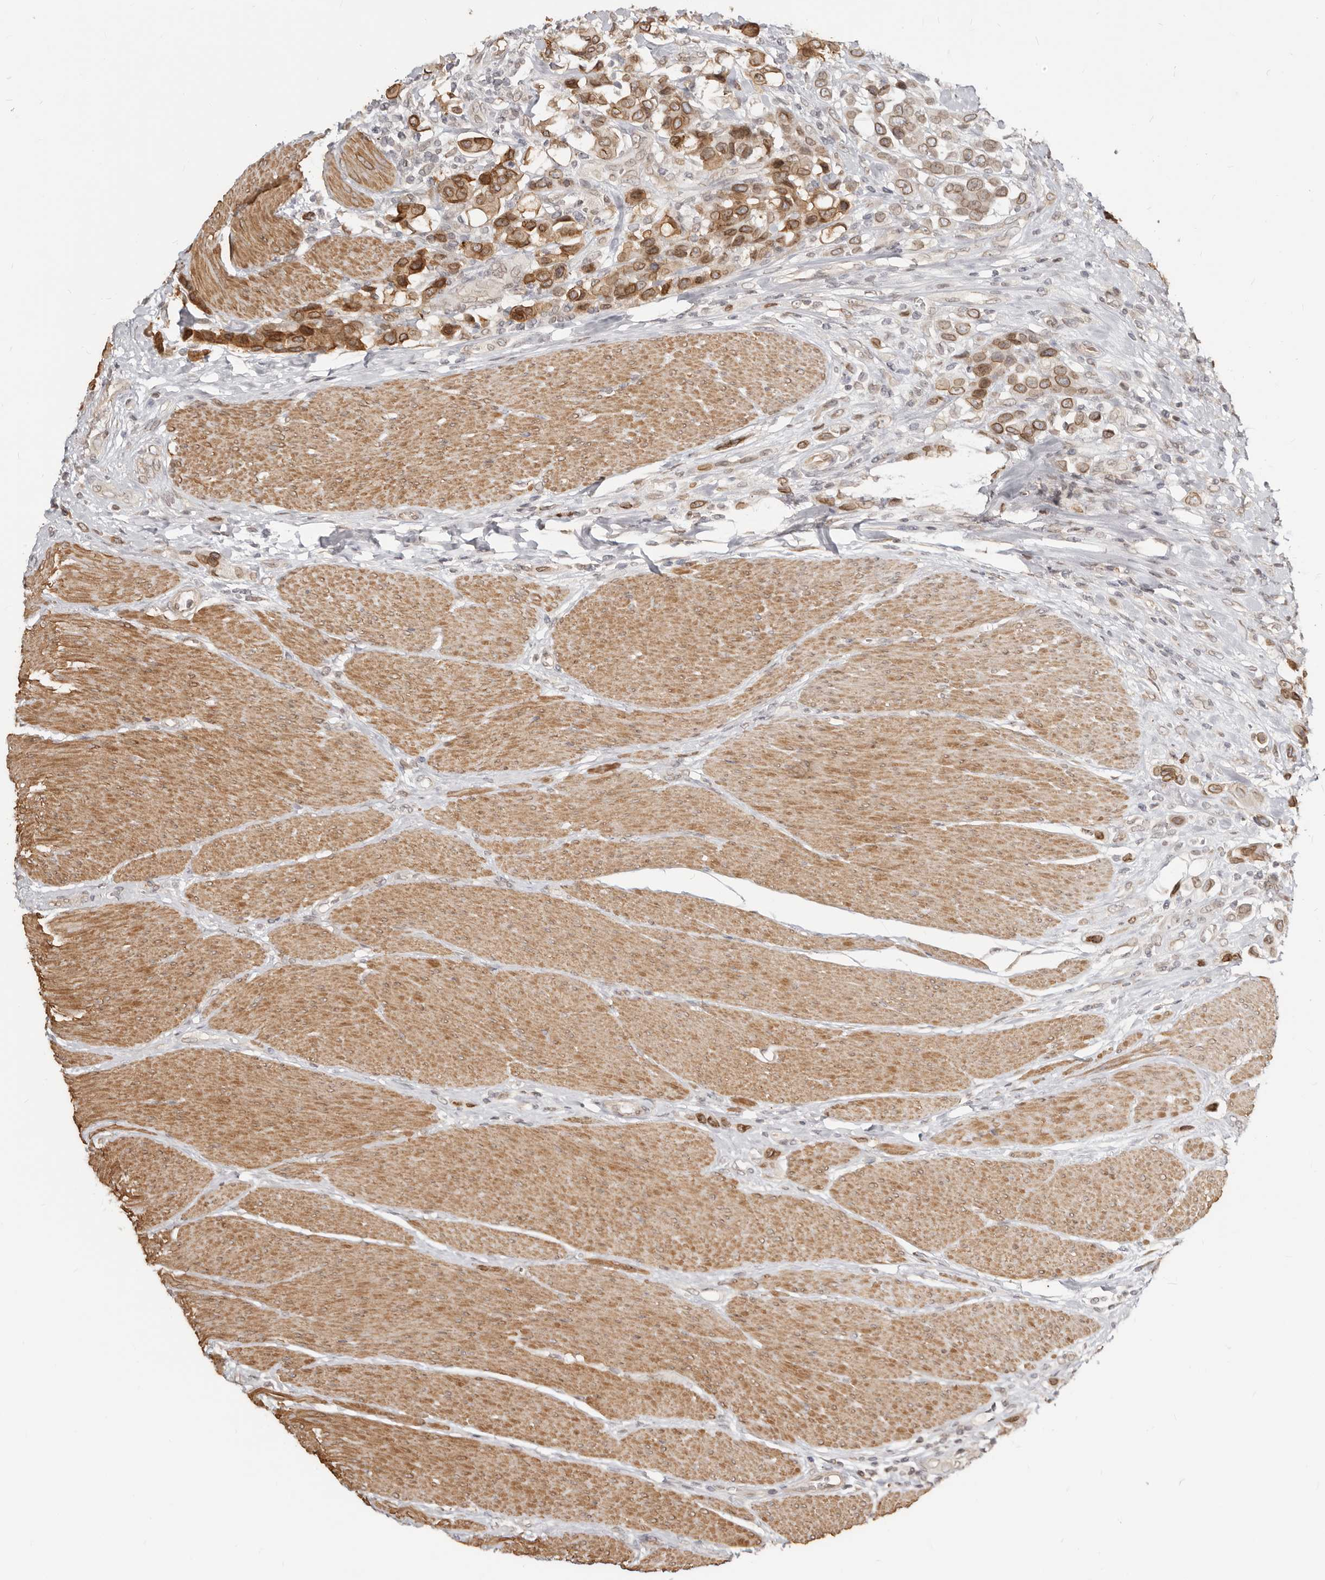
{"staining": {"intensity": "strong", "quantity": "25%-75%", "location": "cytoplasmic/membranous,nuclear"}, "tissue": "urothelial cancer", "cell_type": "Tumor cells", "image_type": "cancer", "snomed": [{"axis": "morphology", "description": "Urothelial carcinoma, High grade"}, {"axis": "topography", "description": "Urinary bladder"}], "caption": "Immunohistochemistry micrograph of neoplastic tissue: human high-grade urothelial carcinoma stained using immunohistochemistry (IHC) demonstrates high levels of strong protein expression localized specifically in the cytoplasmic/membranous and nuclear of tumor cells, appearing as a cytoplasmic/membranous and nuclear brown color.", "gene": "NUP153", "patient": {"sex": "male", "age": 50}}